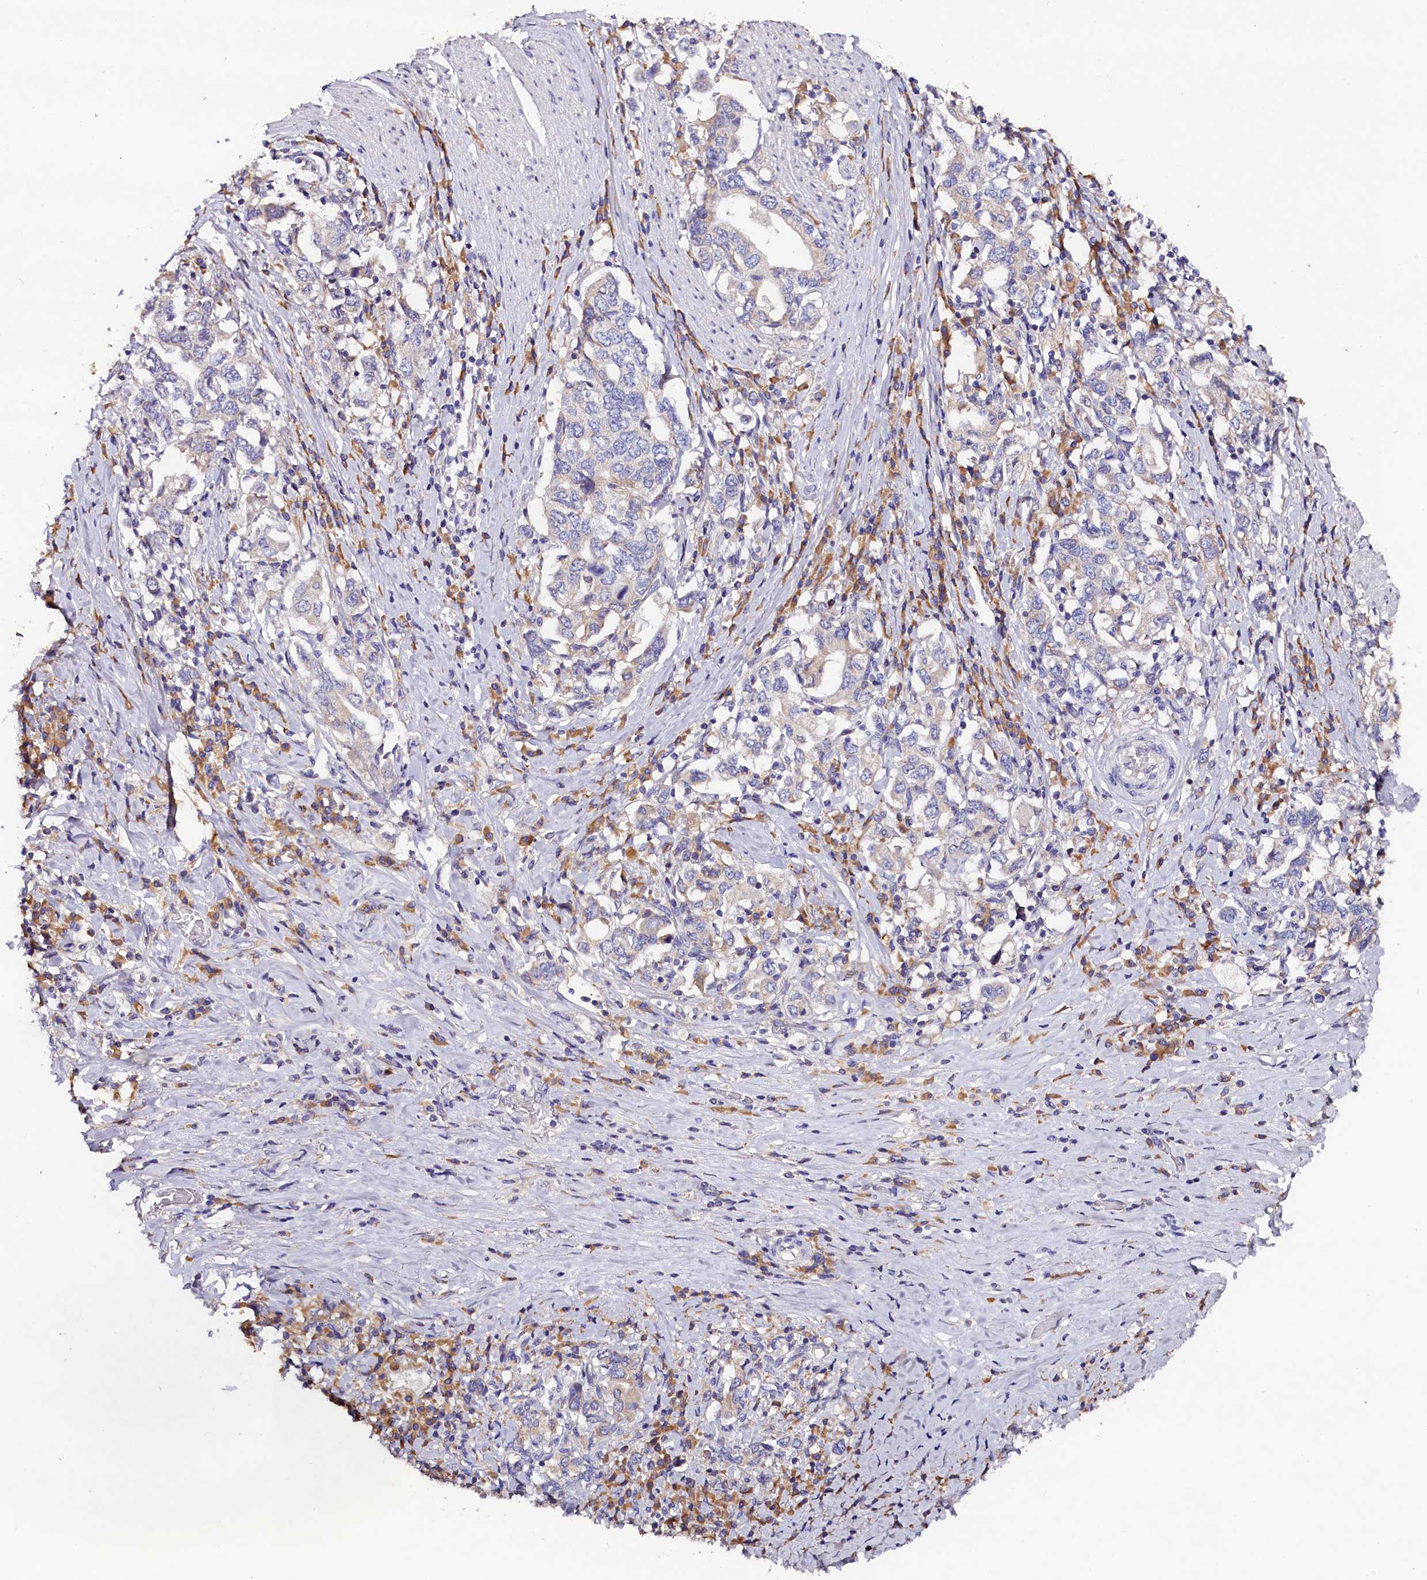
{"staining": {"intensity": "negative", "quantity": "none", "location": "none"}, "tissue": "stomach cancer", "cell_type": "Tumor cells", "image_type": "cancer", "snomed": [{"axis": "morphology", "description": "Adenocarcinoma, NOS"}, {"axis": "topography", "description": "Stomach, upper"}, {"axis": "topography", "description": "Stomach"}], "caption": "Human adenocarcinoma (stomach) stained for a protein using IHC displays no positivity in tumor cells.", "gene": "ST7L", "patient": {"sex": "male", "age": 62}}